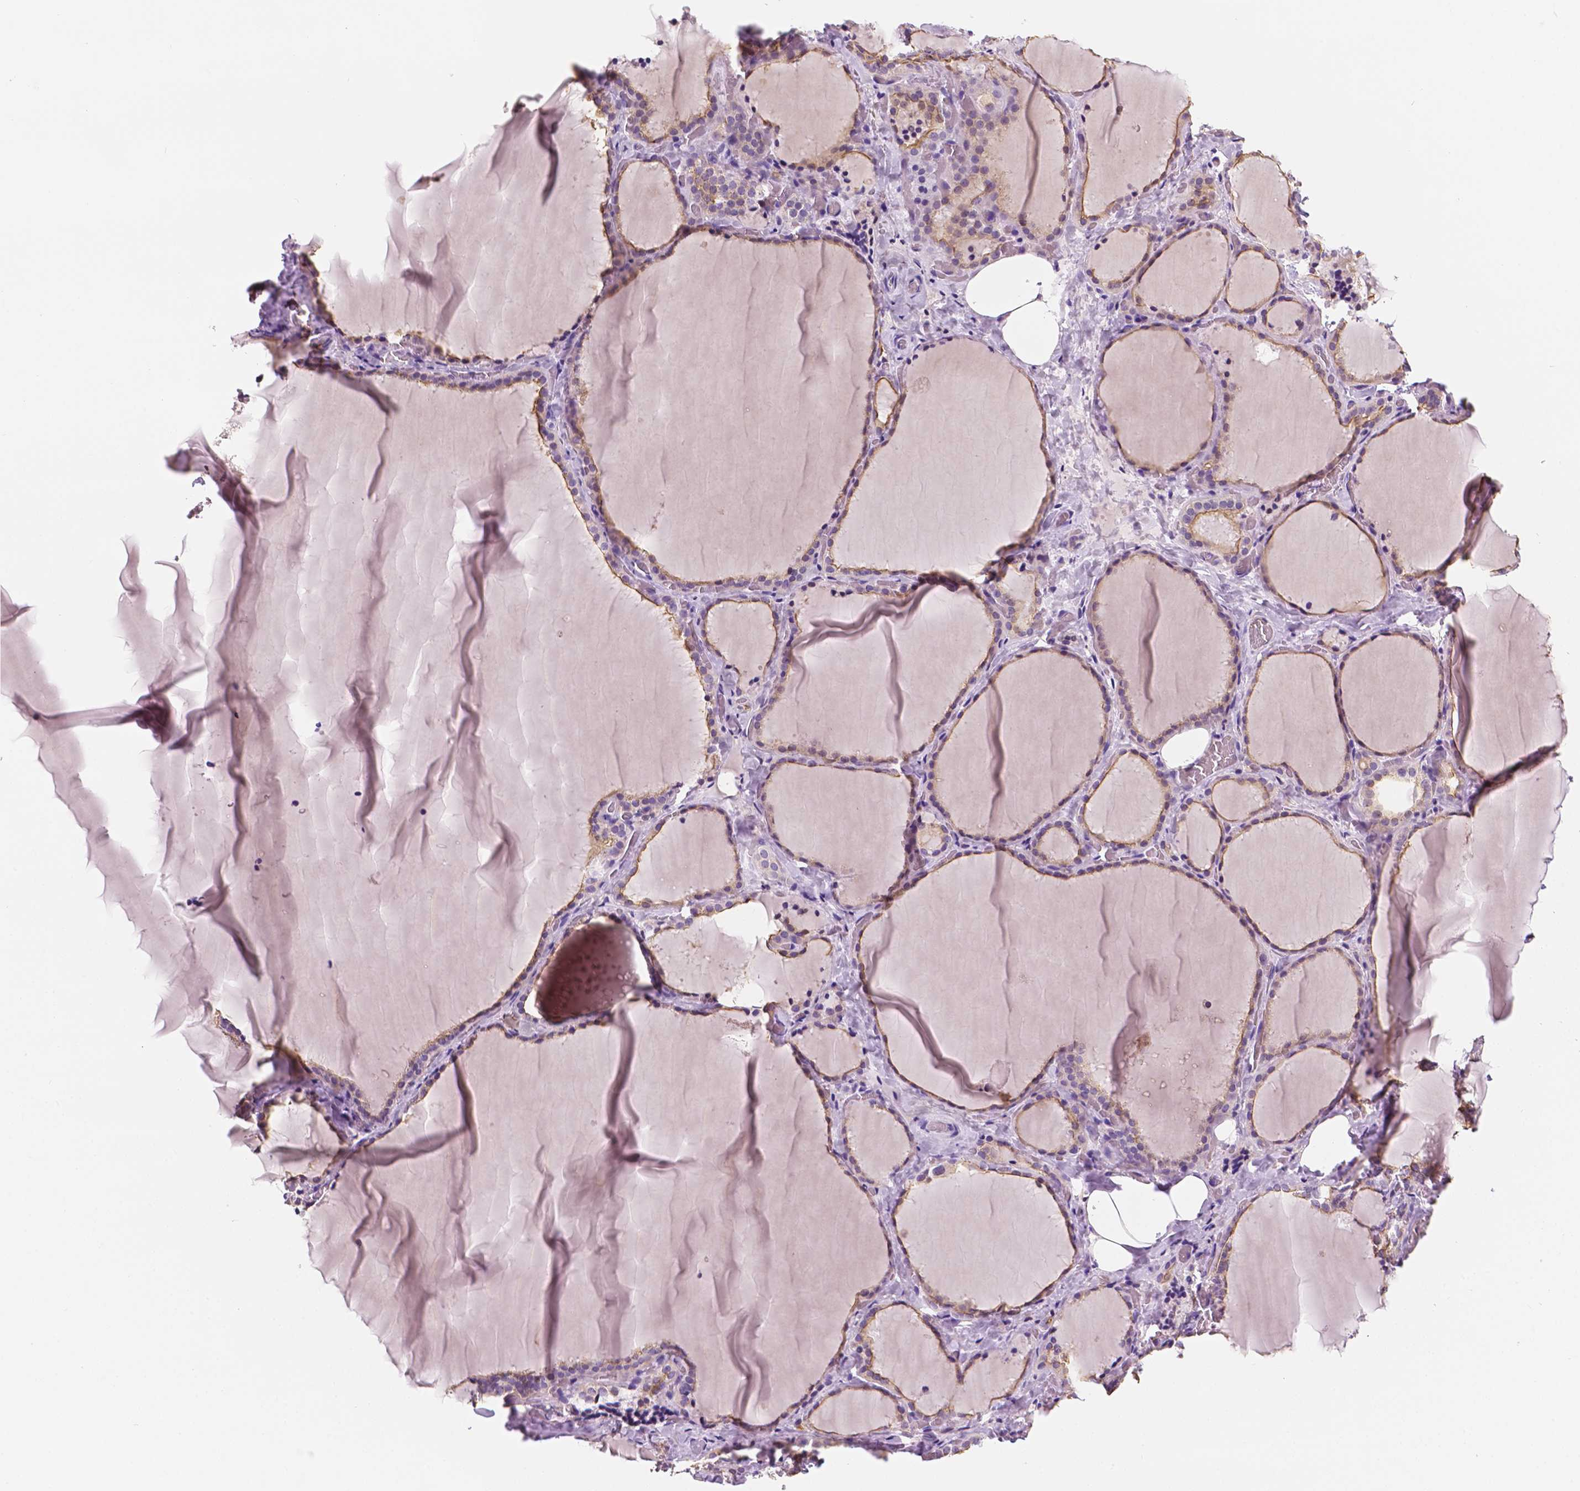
{"staining": {"intensity": "weak", "quantity": "25%-75%", "location": "cytoplasmic/membranous"}, "tissue": "thyroid gland", "cell_type": "Glandular cells", "image_type": "normal", "snomed": [{"axis": "morphology", "description": "Normal tissue, NOS"}, {"axis": "topography", "description": "Thyroid gland"}], "caption": "Thyroid gland stained with immunohistochemistry reveals weak cytoplasmic/membranous expression in approximately 25%-75% of glandular cells. Using DAB (3,3'-diaminobenzidine) (brown) and hematoxylin (blue) stains, captured at high magnification using brightfield microscopy.", "gene": "PPL", "patient": {"sex": "female", "age": 22}}